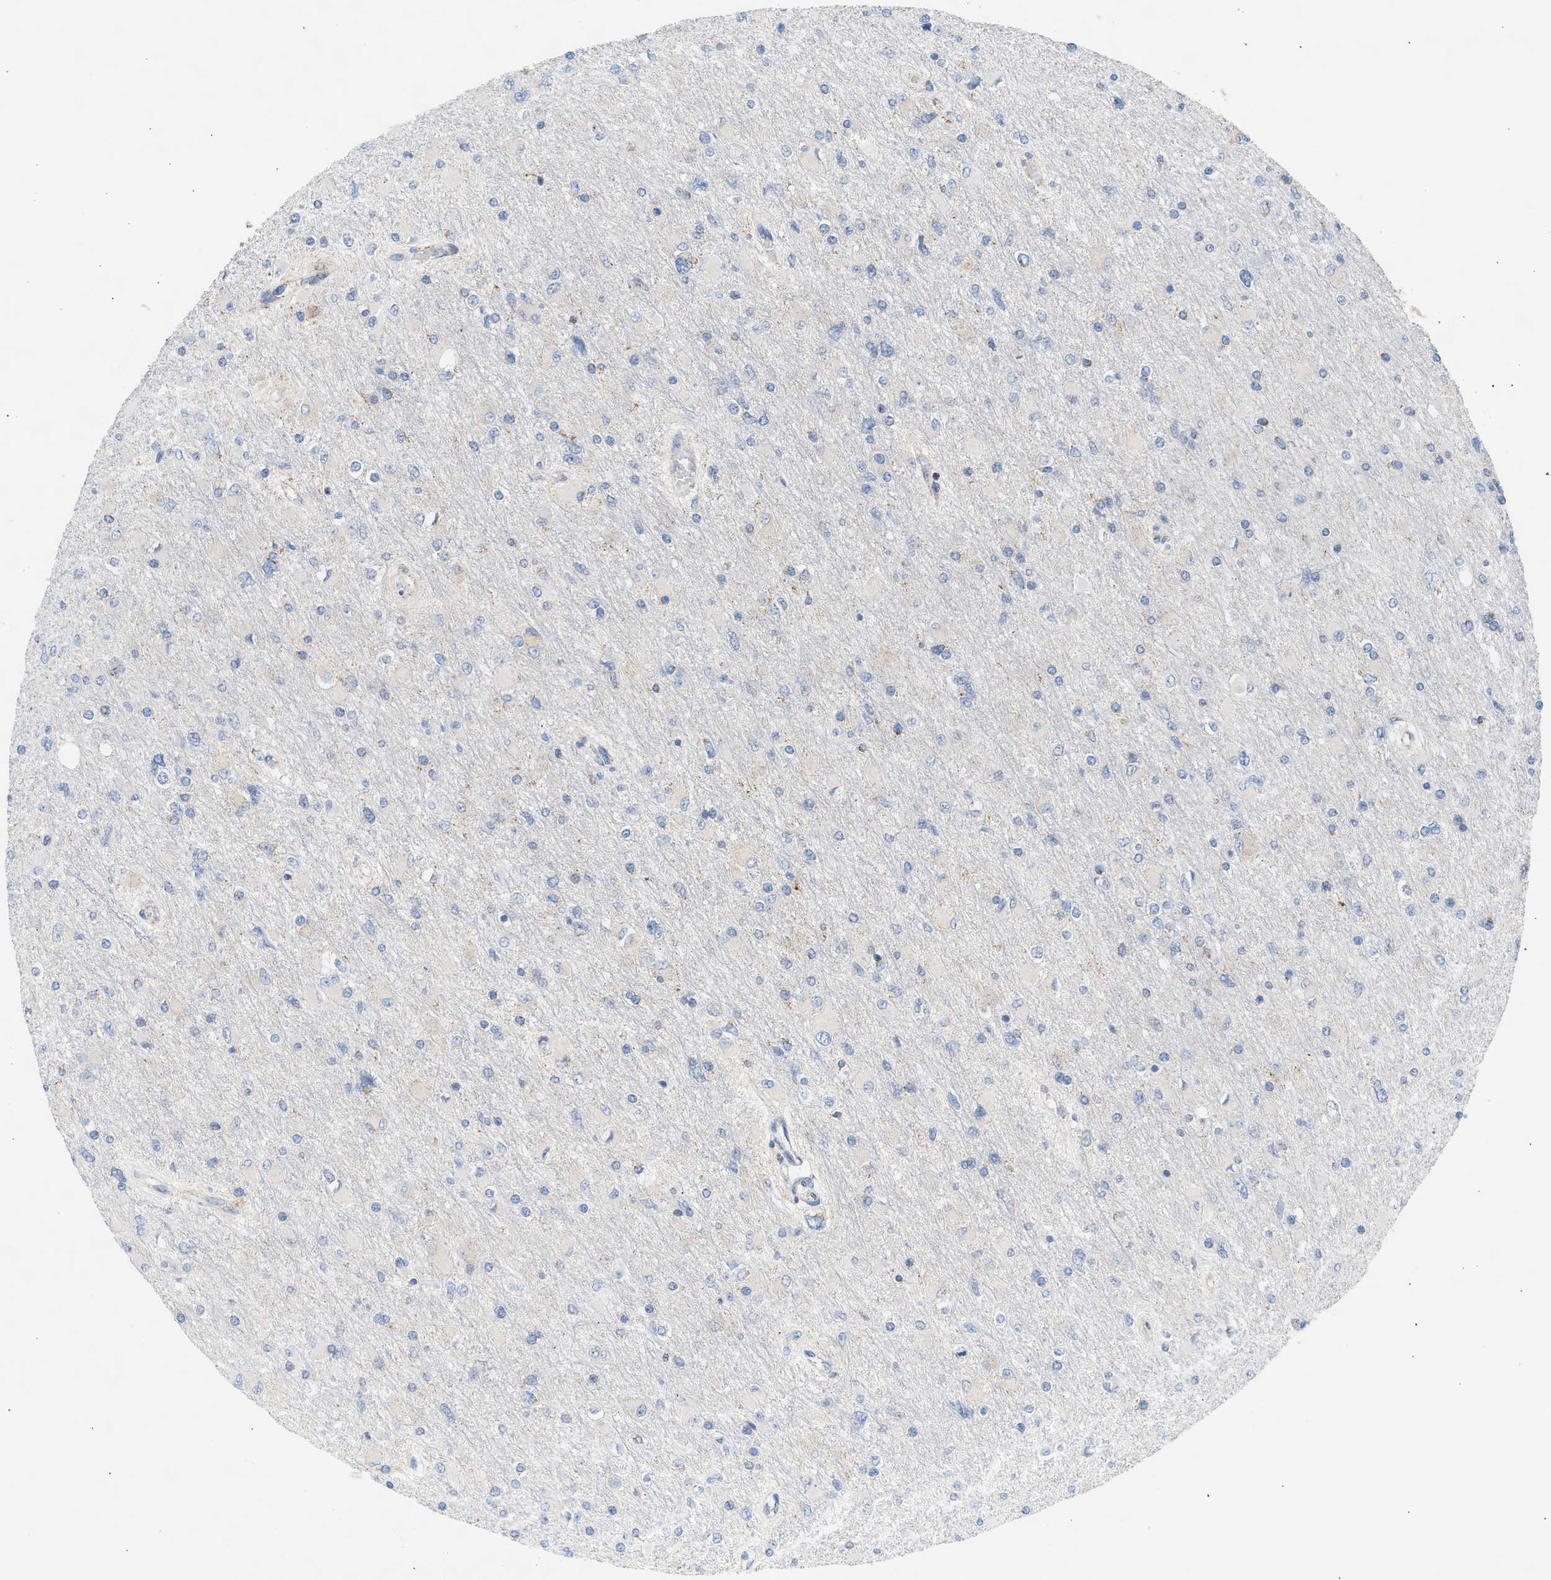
{"staining": {"intensity": "negative", "quantity": "none", "location": "none"}, "tissue": "glioma", "cell_type": "Tumor cells", "image_type": "cancer", "snomed": [{"axis": "morphology", "description": "Glioma, malignant, High grade"}, {"axis": "topography", "description": "Cerebral cortex"}], "caption": "High power microscopy histopathology image of an immunohistochemistry (IHC) histopathology image of glioma, revealing no significant positivity in tumor cells.", "gene": "OGDH", "patient": {"sex": "female", "age": 36}}